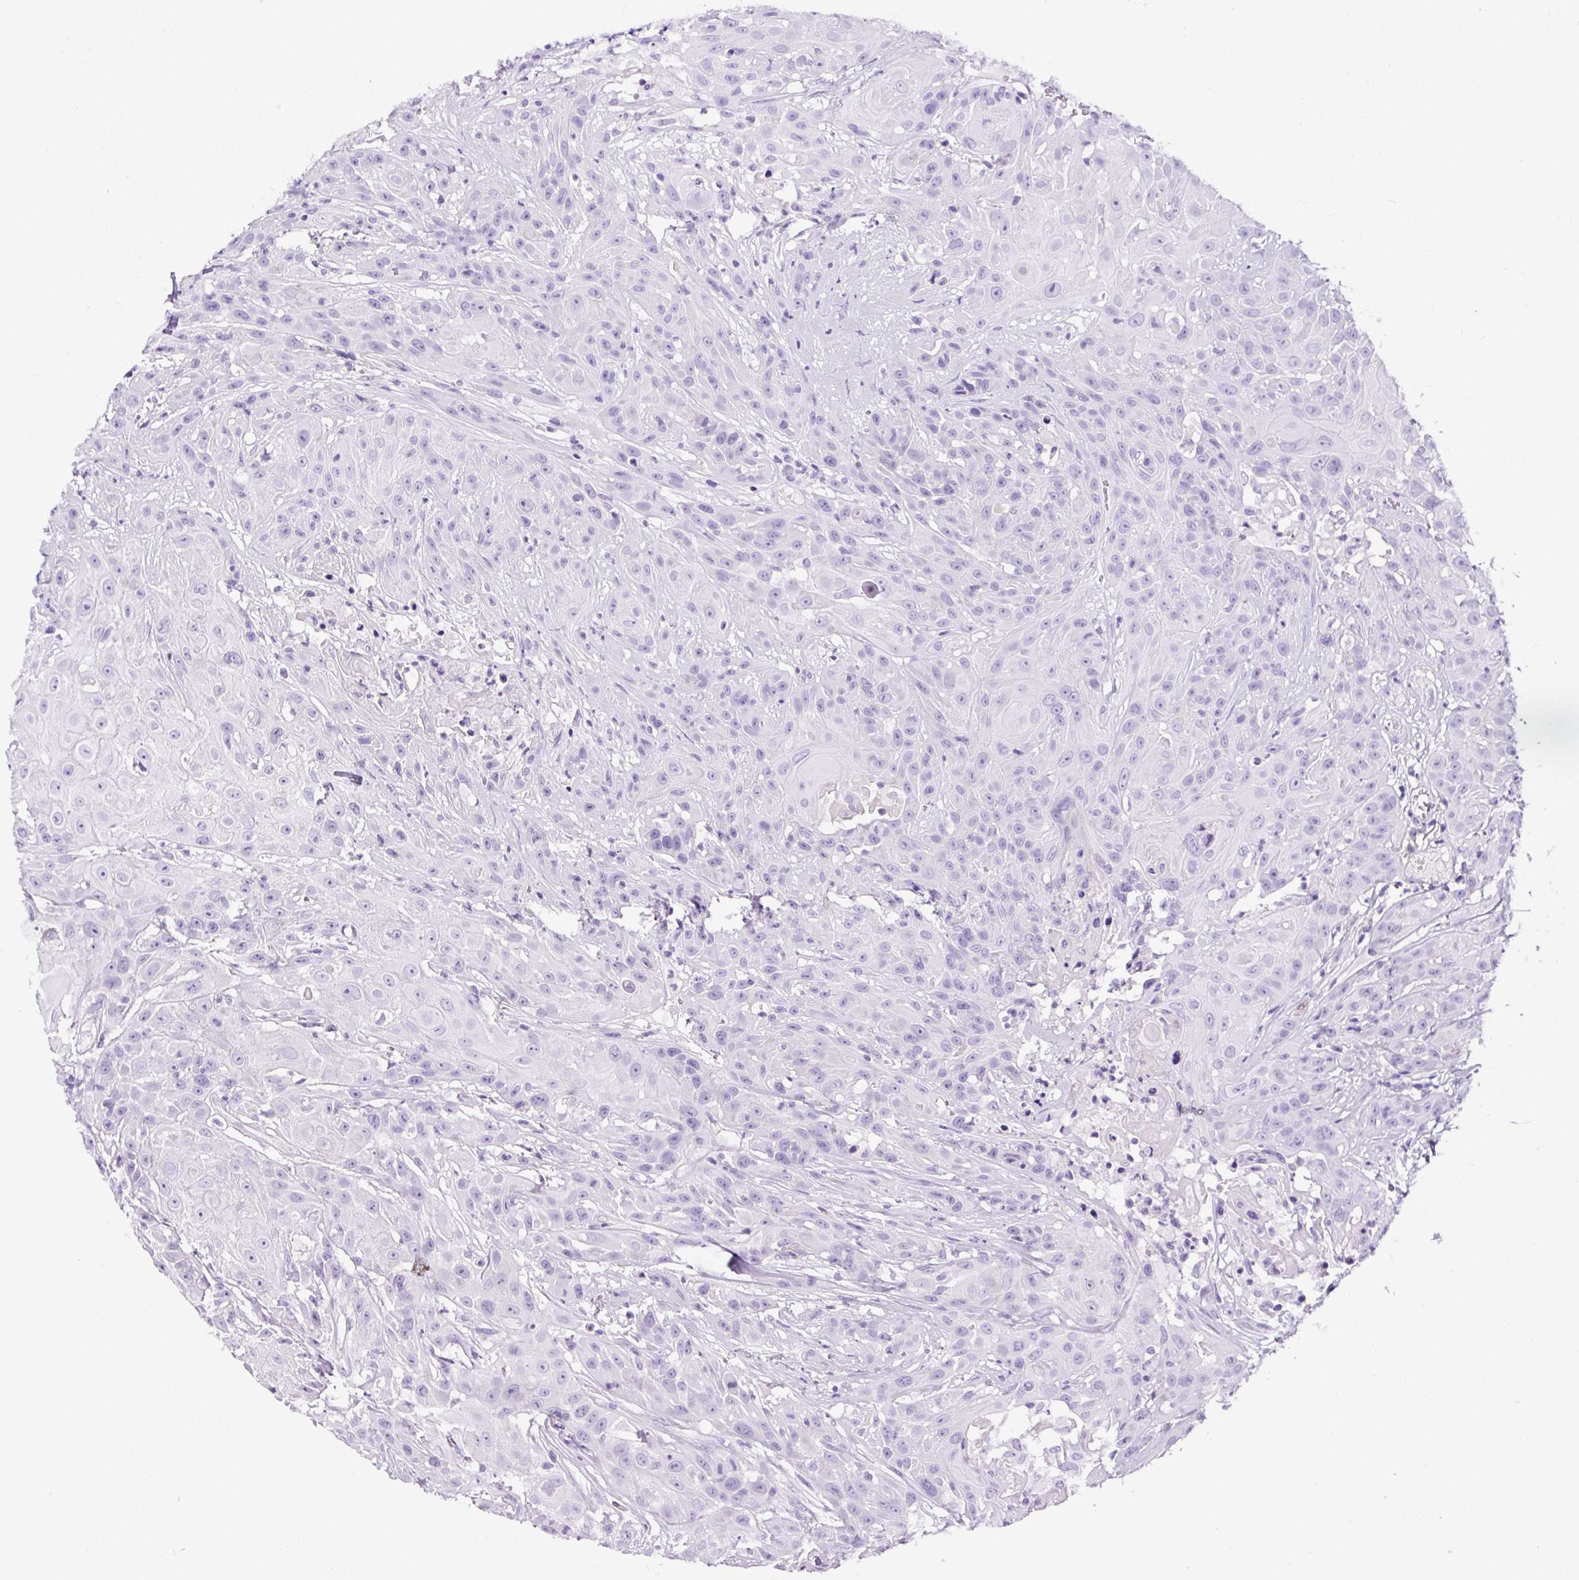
{"staining": {"intensity": "negative", "quantity": "none", "location": "none"}, "tissue": "head and neck cancer", "cell_type": "Tumor cells", "image_type": "cancer", "snomed": [{"axis": "morphology", "description": "Squamous cell carcinoma, NOS"}, {"axis": "topography", "description": "Skin"}, {"axis": "topography", "description": "Head-Neck"}], "caption": "DAB immunohistochemical staining of head and neck cancer (squamous cell carcinoma) shows no significant staining in tumor cells. (DAB (3,3'-diaminobenzidine) immunohistochemistry (IHC) visualized using brightfield microscopy, high magnification).", "gene": "TAFA3", "patient": {"sex": "male", "age": 80}}